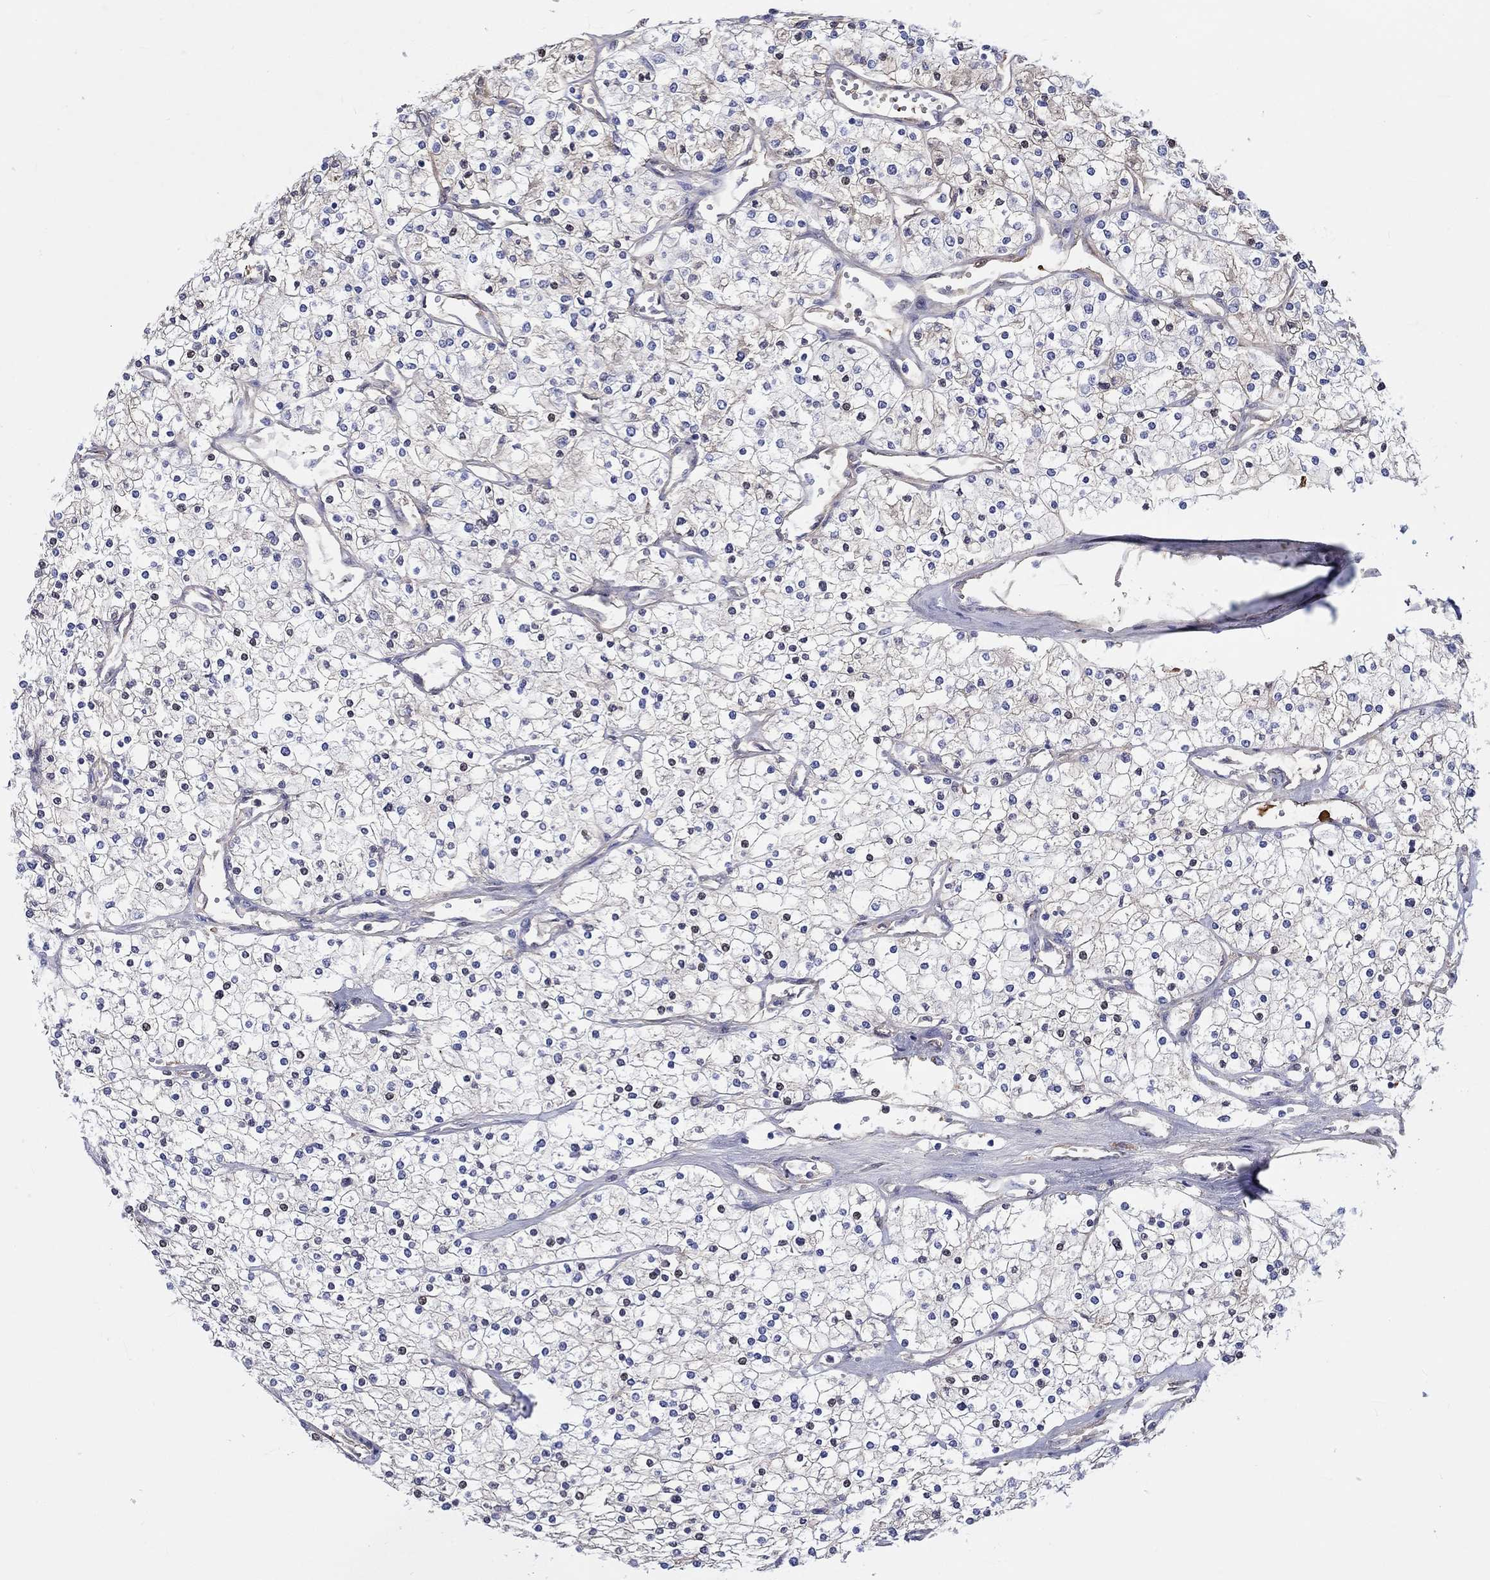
{"staining": {"intensity": "negative", "quantity": "none", "location": "none"}, "tissue": "renal cancer", "cell_type": "Tumor cells", "image_type": "cancer", "snomed": [{"axis": "morphology", "description": "Adenocarcinoma, NOS"}, {"axis": "topography", "description": "Kidney"}], "caption": "High magnification brightfield microscopy of renal cancer stained with DAB (brown) and counterstained with hematoxylin (blue): tumor cells show no significant expression.", "gene": "CDY2B", "patient": {"sex": "male", "age": 80}}